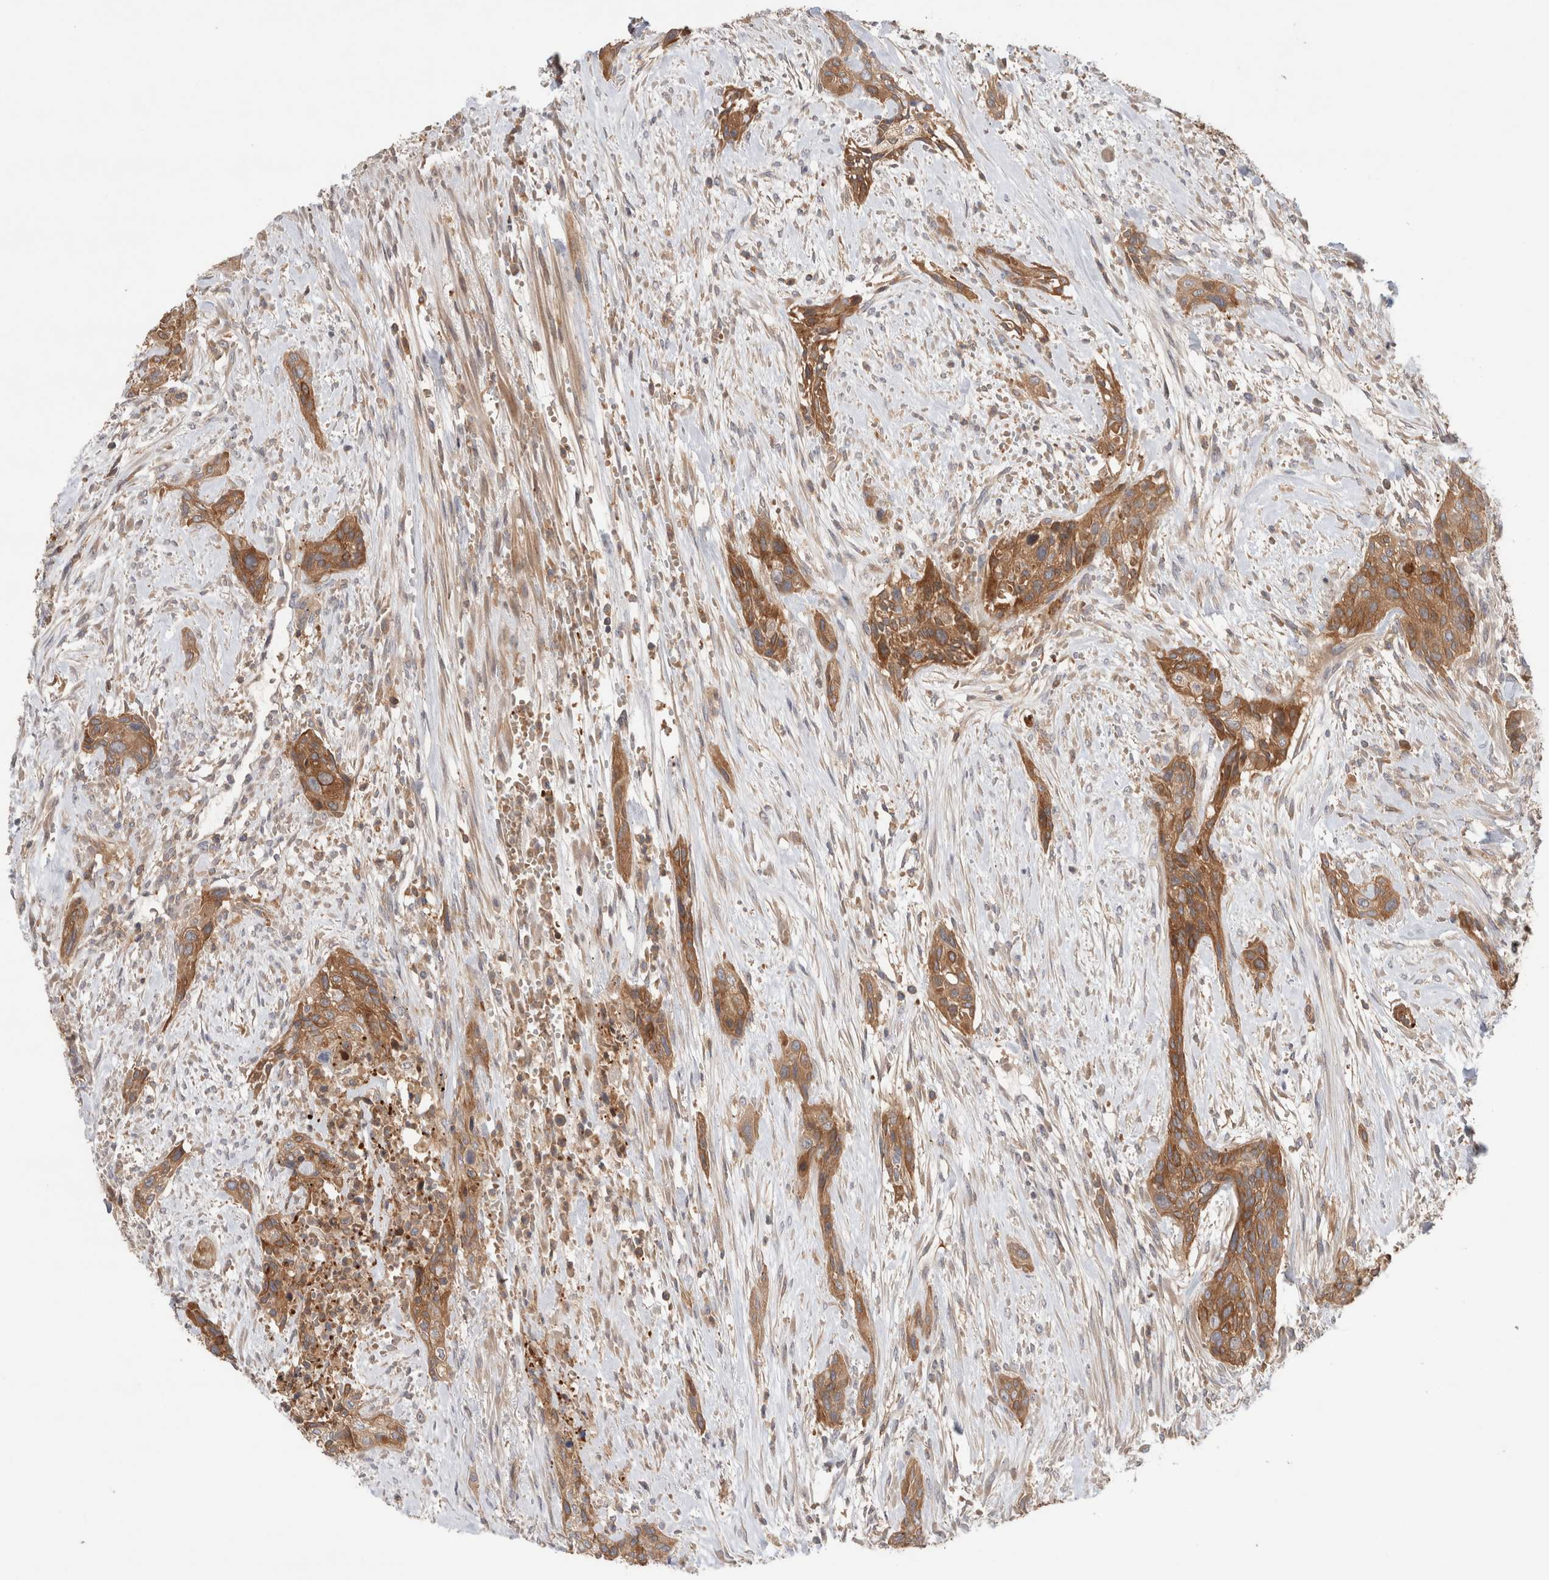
{"staining": {"intensity": "strong", "quantity": ">75%", "location": "cytoplasmic/membranous"}, "tissue": "urothelial cancer", "cell_type": "Tumor cells", "image_type": "cancer", "snomed": [{"axis": "morphology", "description": "Urothelial carcinoma, High grade"}, {"axis": "topography", "description": "Urinary bladder"}], "caption": "Immunohistochemical staining of human high-grade urothelial carcinoma exhibits high levels of strong cytoplasmic/membranous protein staining in approximately >75% of tumor cells.", "gene": "KLHL14", "patient": {"sex": "male", "age": 35}}